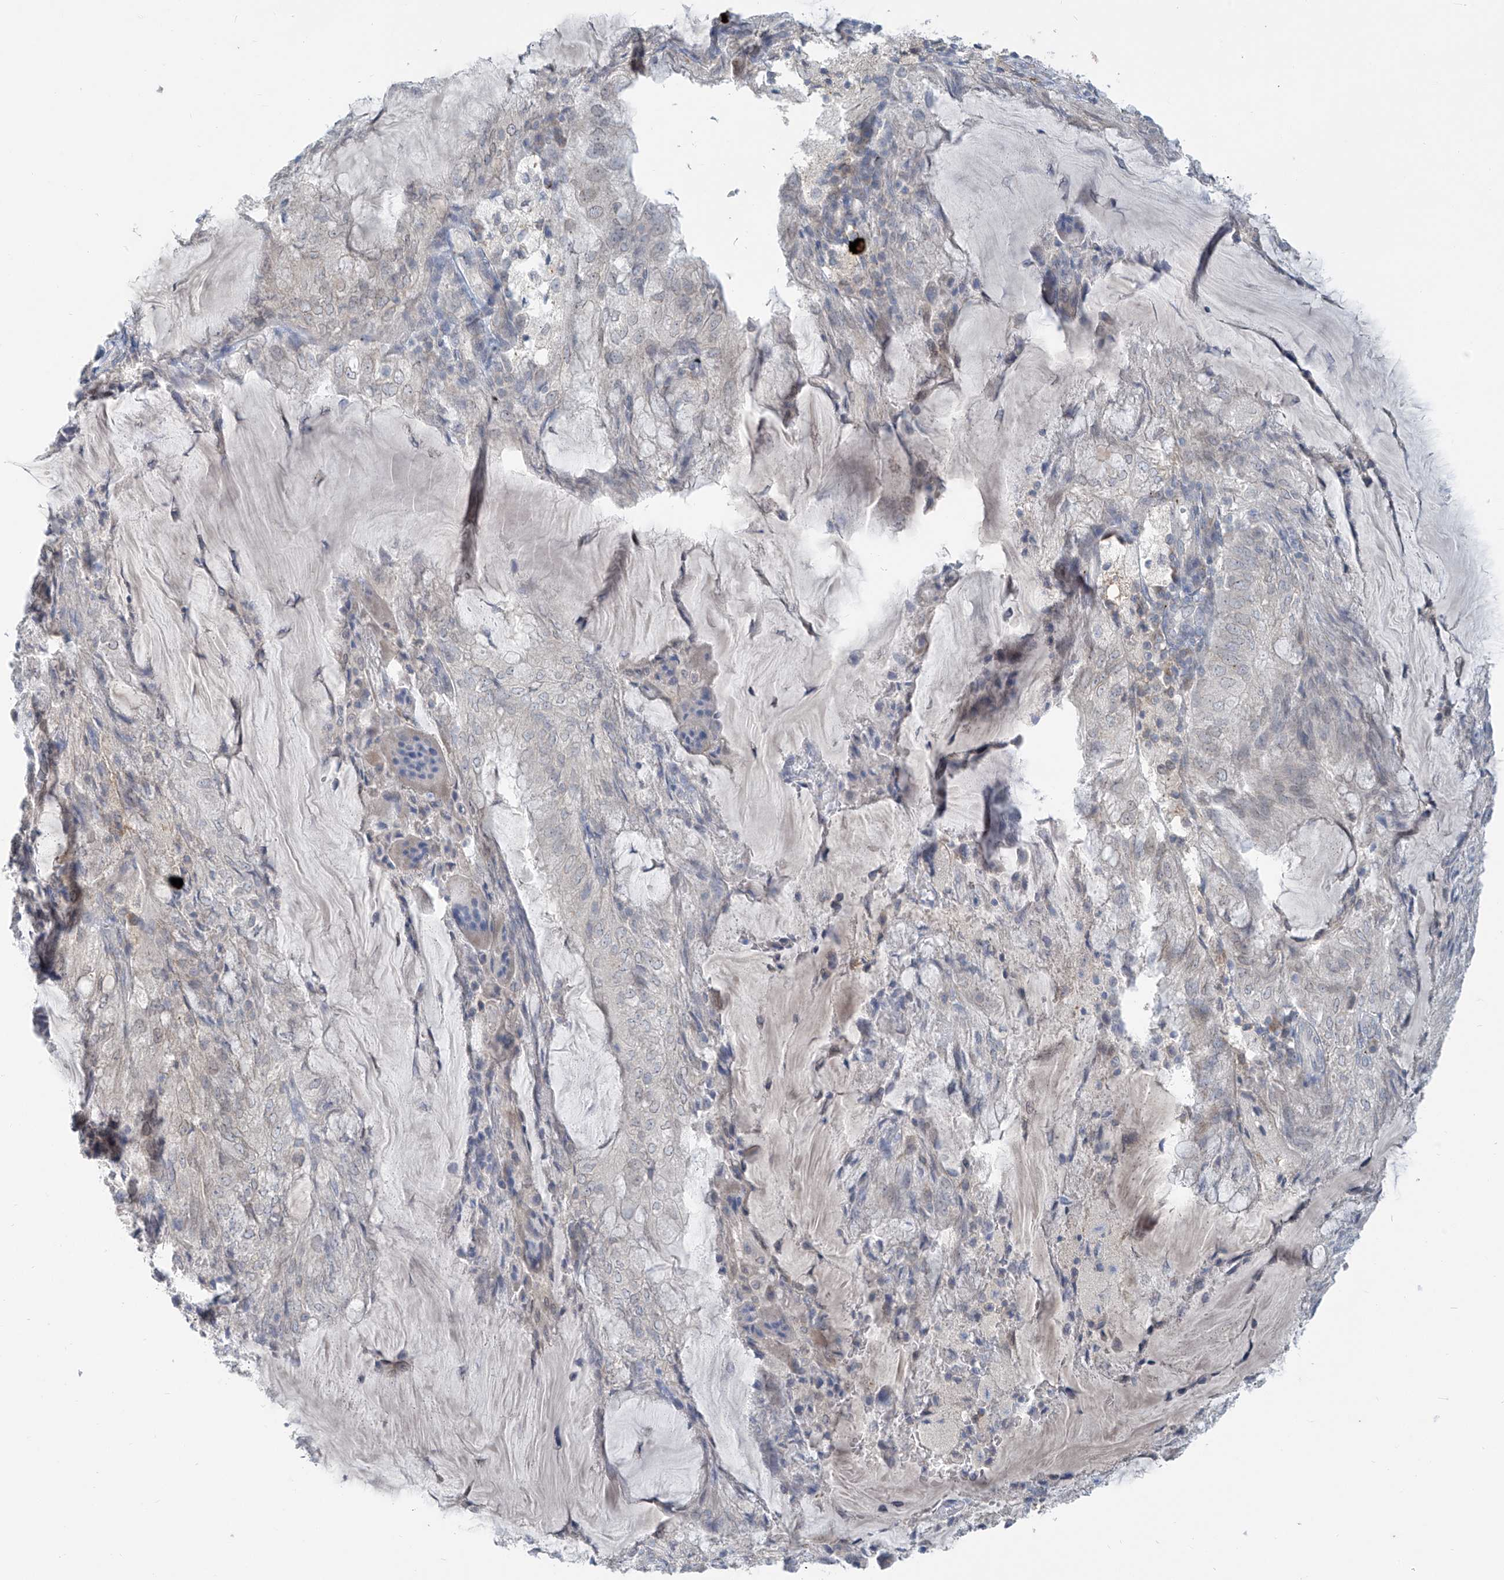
{"staining": {"intensity": "negative", "quantity": "none", "location": "none"}, "tissue": "endometrial cancer", "cell_type": "Tumor cells", "image_type": "cancer", "snomed": [{"axis": "morphology", "description": "Adenocarcinoma, NOS"}, {"axis": "topography", "description": "Endometrium"}], "caption": "The micrograph shows no staining of tumor cells in endometrial adenocarcinoma.", "gene": "KRTAP25-1", "patient": {"sex": "female", "age": 81}}